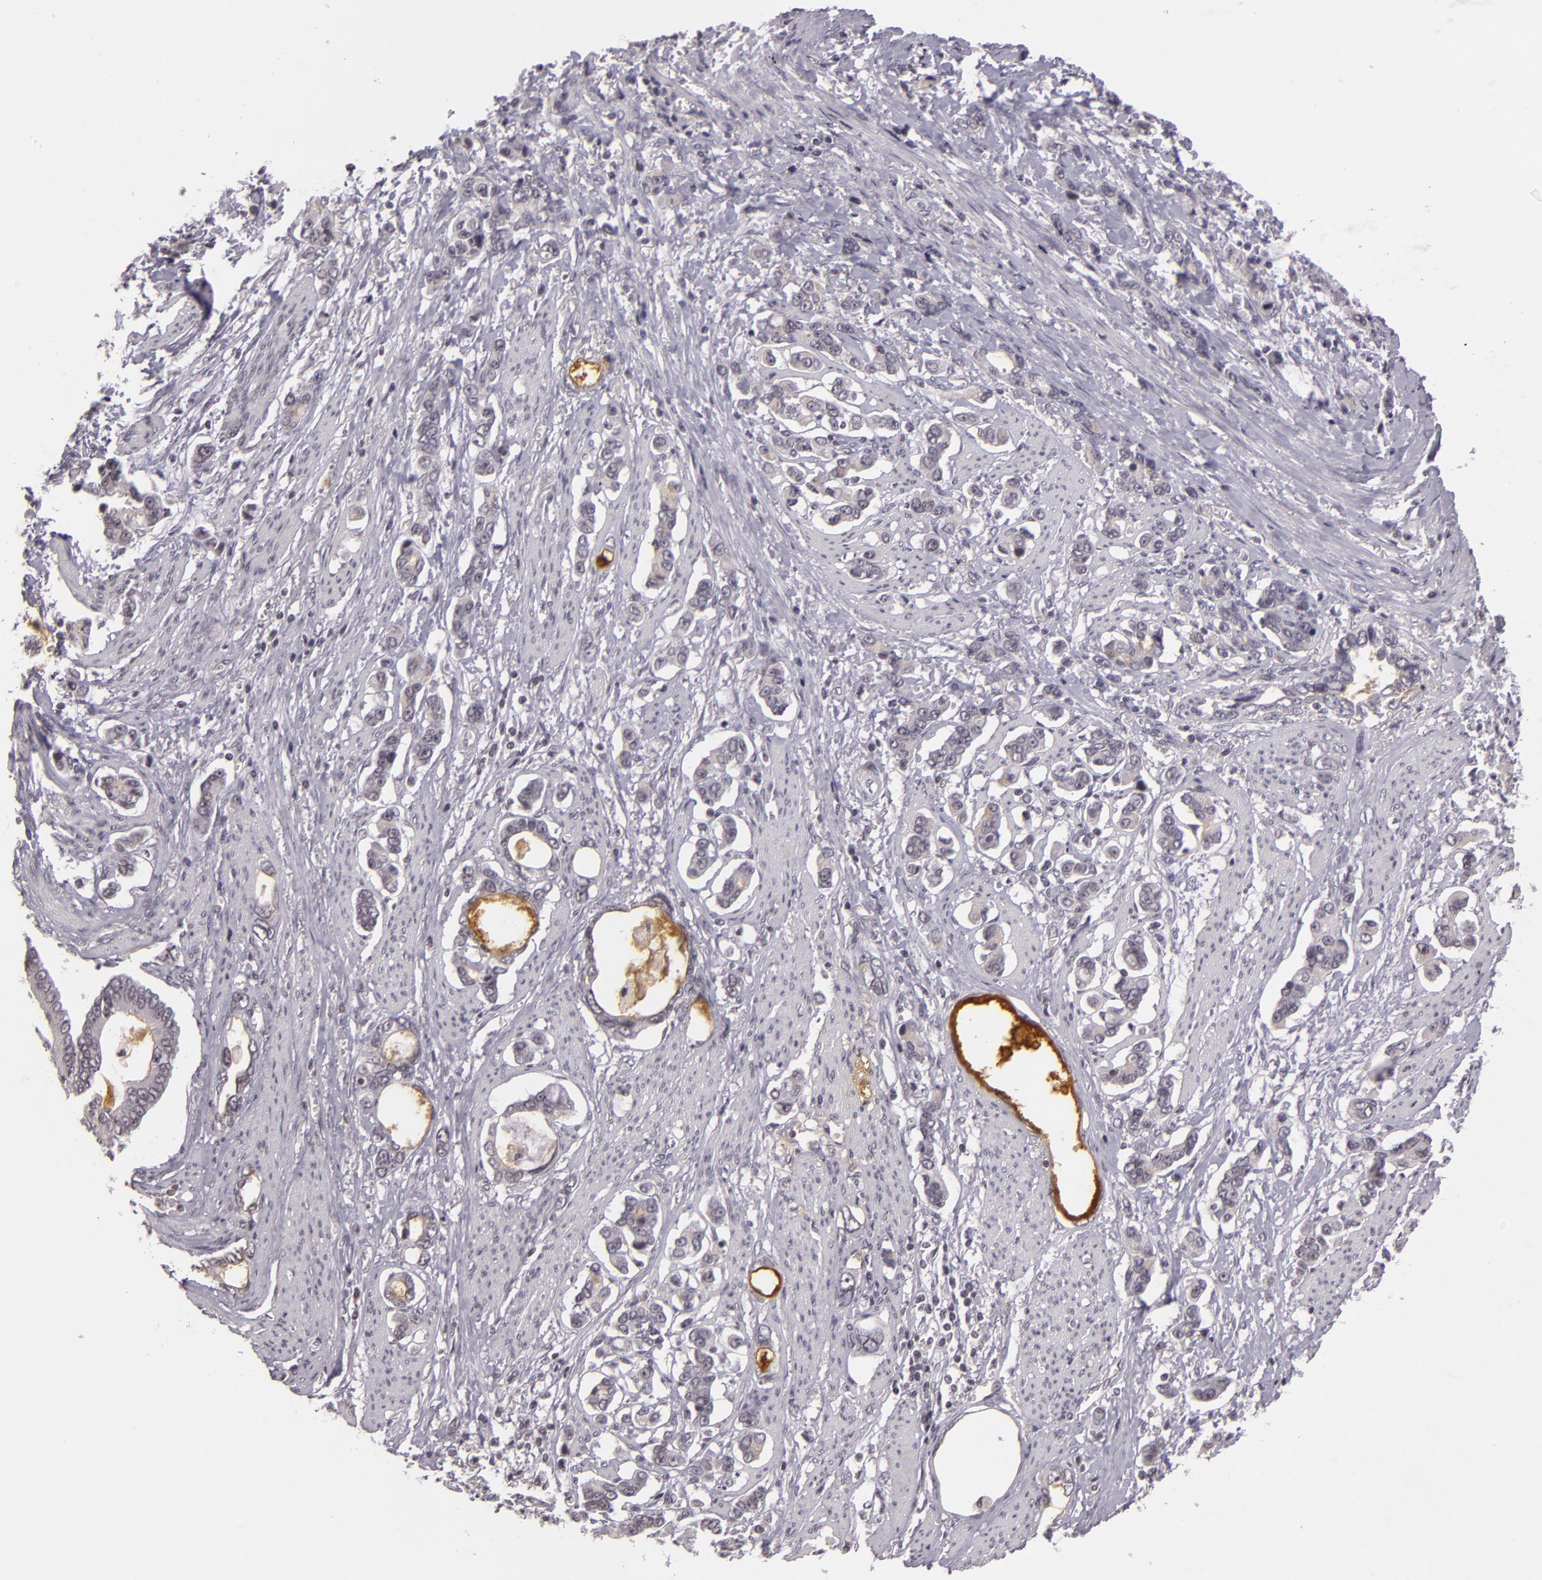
{"staining": {"intensity": "moderate", "quantity": "<25%", "location": "cytoplasmic/membranous"}, "tissue": "stomach cancer", "cell_type": "Tumor cells", "image_type": "cancer", "snomed": [{"axis": "morphology", "description": "Adenocarcinoma, NOS"}, {"axis": "topography", "description": "Stomach"}], "caption": "Stomach adenocarcinoma was stained to show a protein in brown. There is low levels of moderate cytoplasmic/membranous positivity in about <25% of tumor cells. The staining is performed using DAB (3,3'-diaminobenzidine) brown chromogen to label protein expression. The nuclei are counter-stained blue using hematoxylin.", "gene": "MUC1", "patient": {"sex": "male", "age": 78}}